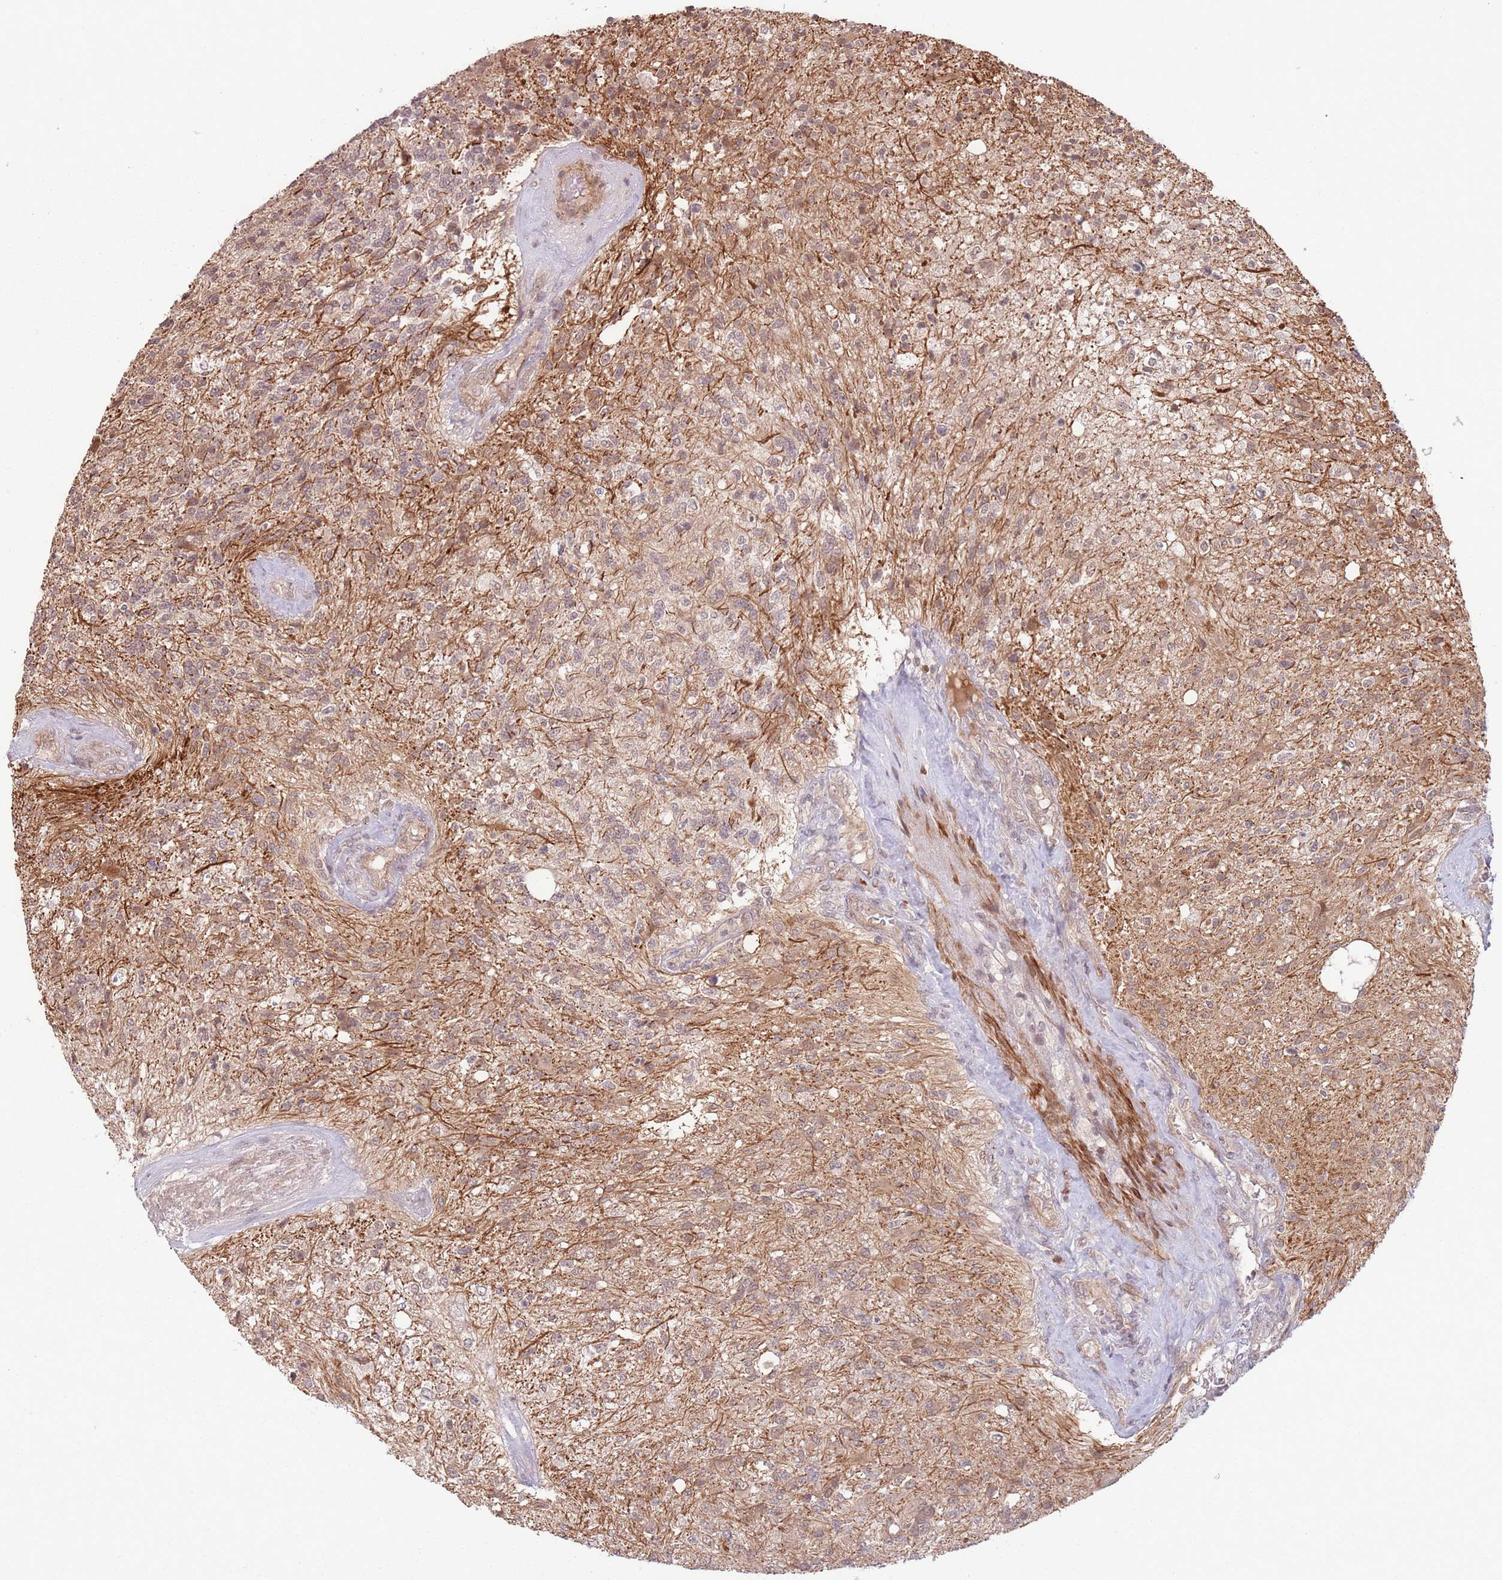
{"staining": {"intensity": "weak", "quantity": ">75%", "location": "cytoplasmic/membranous,nuclear"}, "tissue": "glioma", "cell_type": "Tumor cells", "image_type": "cancer", "snomed": [{"axis": "morphology", "description": "Glioma, malignant, High grade"}, {"axis": "topography", "description": "Brain"}], "caption": "Glioma stained for a protein (brown) shows weak cytoplasmic/membranous and nuclear positive staining in about >75% of tumor cells.", "gene": "CCDC154", "patient": {"sex": "male", "age": 56}}